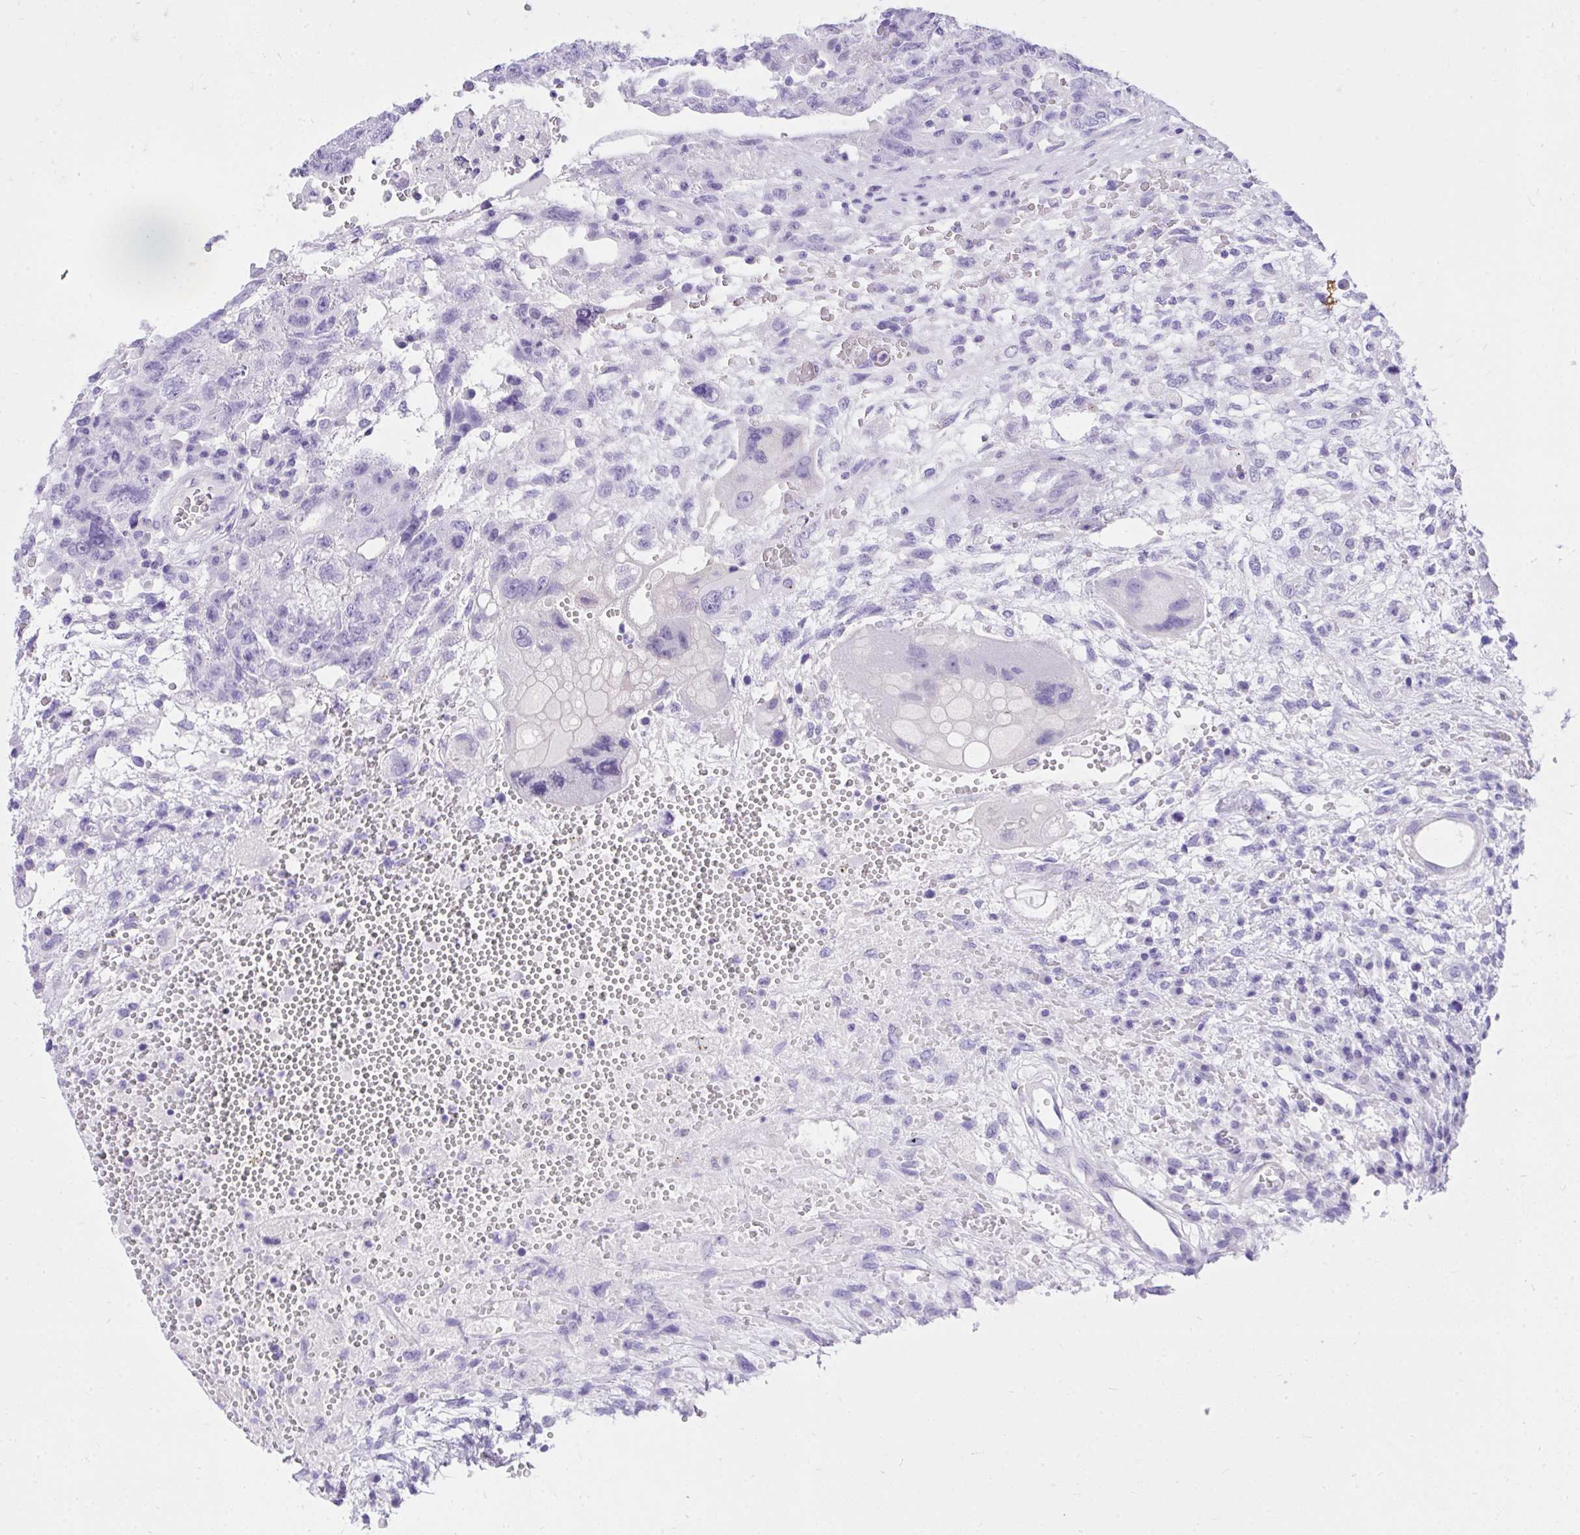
{"staining": {"intensity": "negative", "quantity": "none", "location": "none"}, "tissue": "testis cancer", "cell_type": "Tumor cells", "image_type": "cancer", "snomed": [{"axis": "morphology", "description": "Carcinoma, Embryonal, NOS"}, {"axis": "topography", "description": "Testis"}], "caption": "Embryonal carcinoma (testis) was stained to show a protein in brown. There is no significant positivity in tumor cells.", "gene": "KCNN4", "patient": {"sex": "male", "age": 26}}